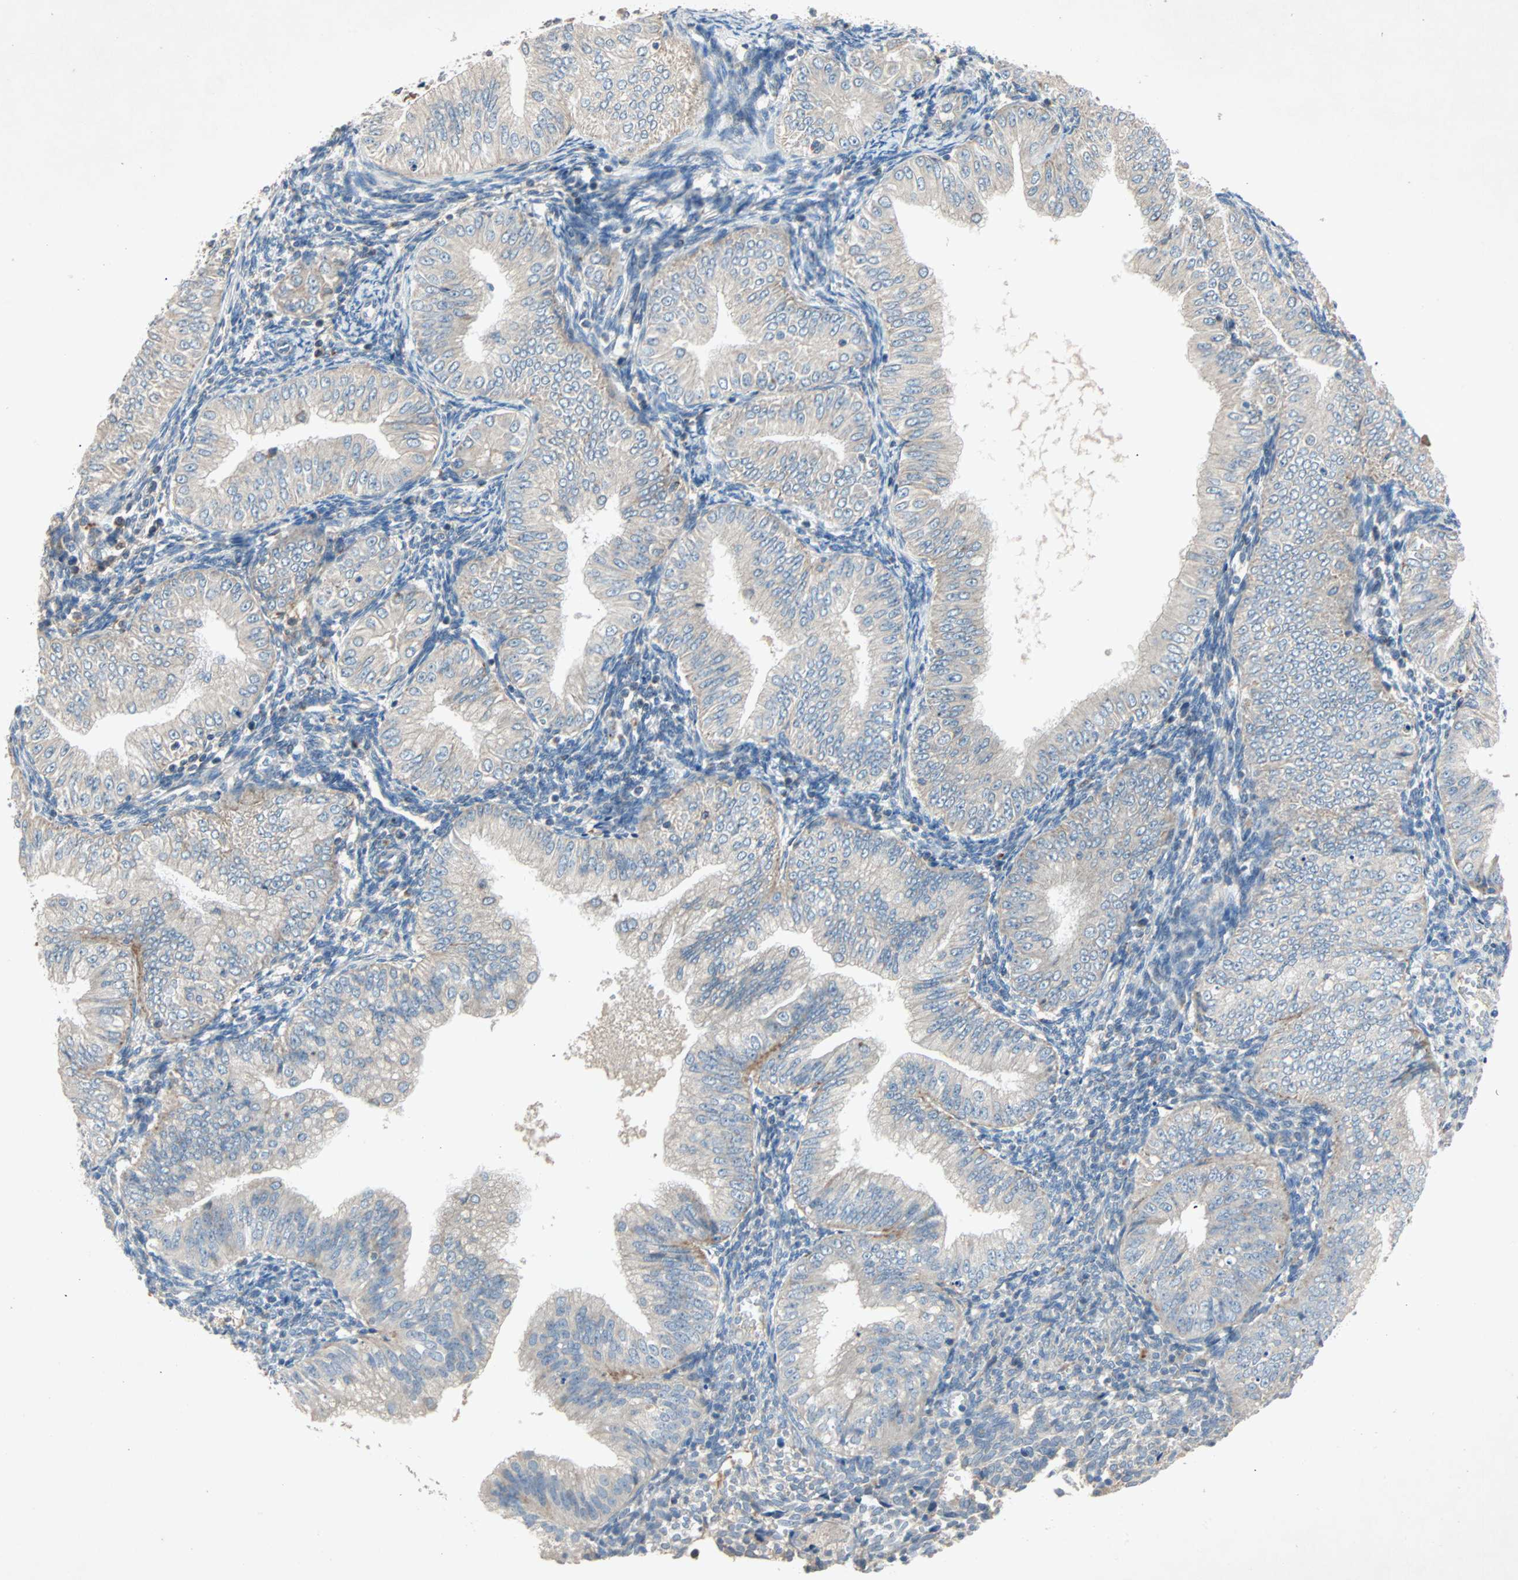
{"staining": {"intensity": "weak", "quantity": "25%-75%", "location": "cytoplasmic/membranous"}, "tissue": "endometrial cancer", "cell_type": "Tumor cells", "image_type": "cancer", "snomed": [{"axis": "morphology", "description": "Normal tissue, NOS"}, {"axis": "morphology", "description": "Adenocarcinoma, NOS"}, {"axis": "topography", "description": "Endometrium"}], "caption": "Immunohistochemical staining of human endometrial cancer (adenocarcinoma) displays low levels of weak cytoplasmic/membranous protein expression in about 25%-75% of tumor cells.", "gene": "XYLT1", "patient": {"sex": "female", "age": 53}}